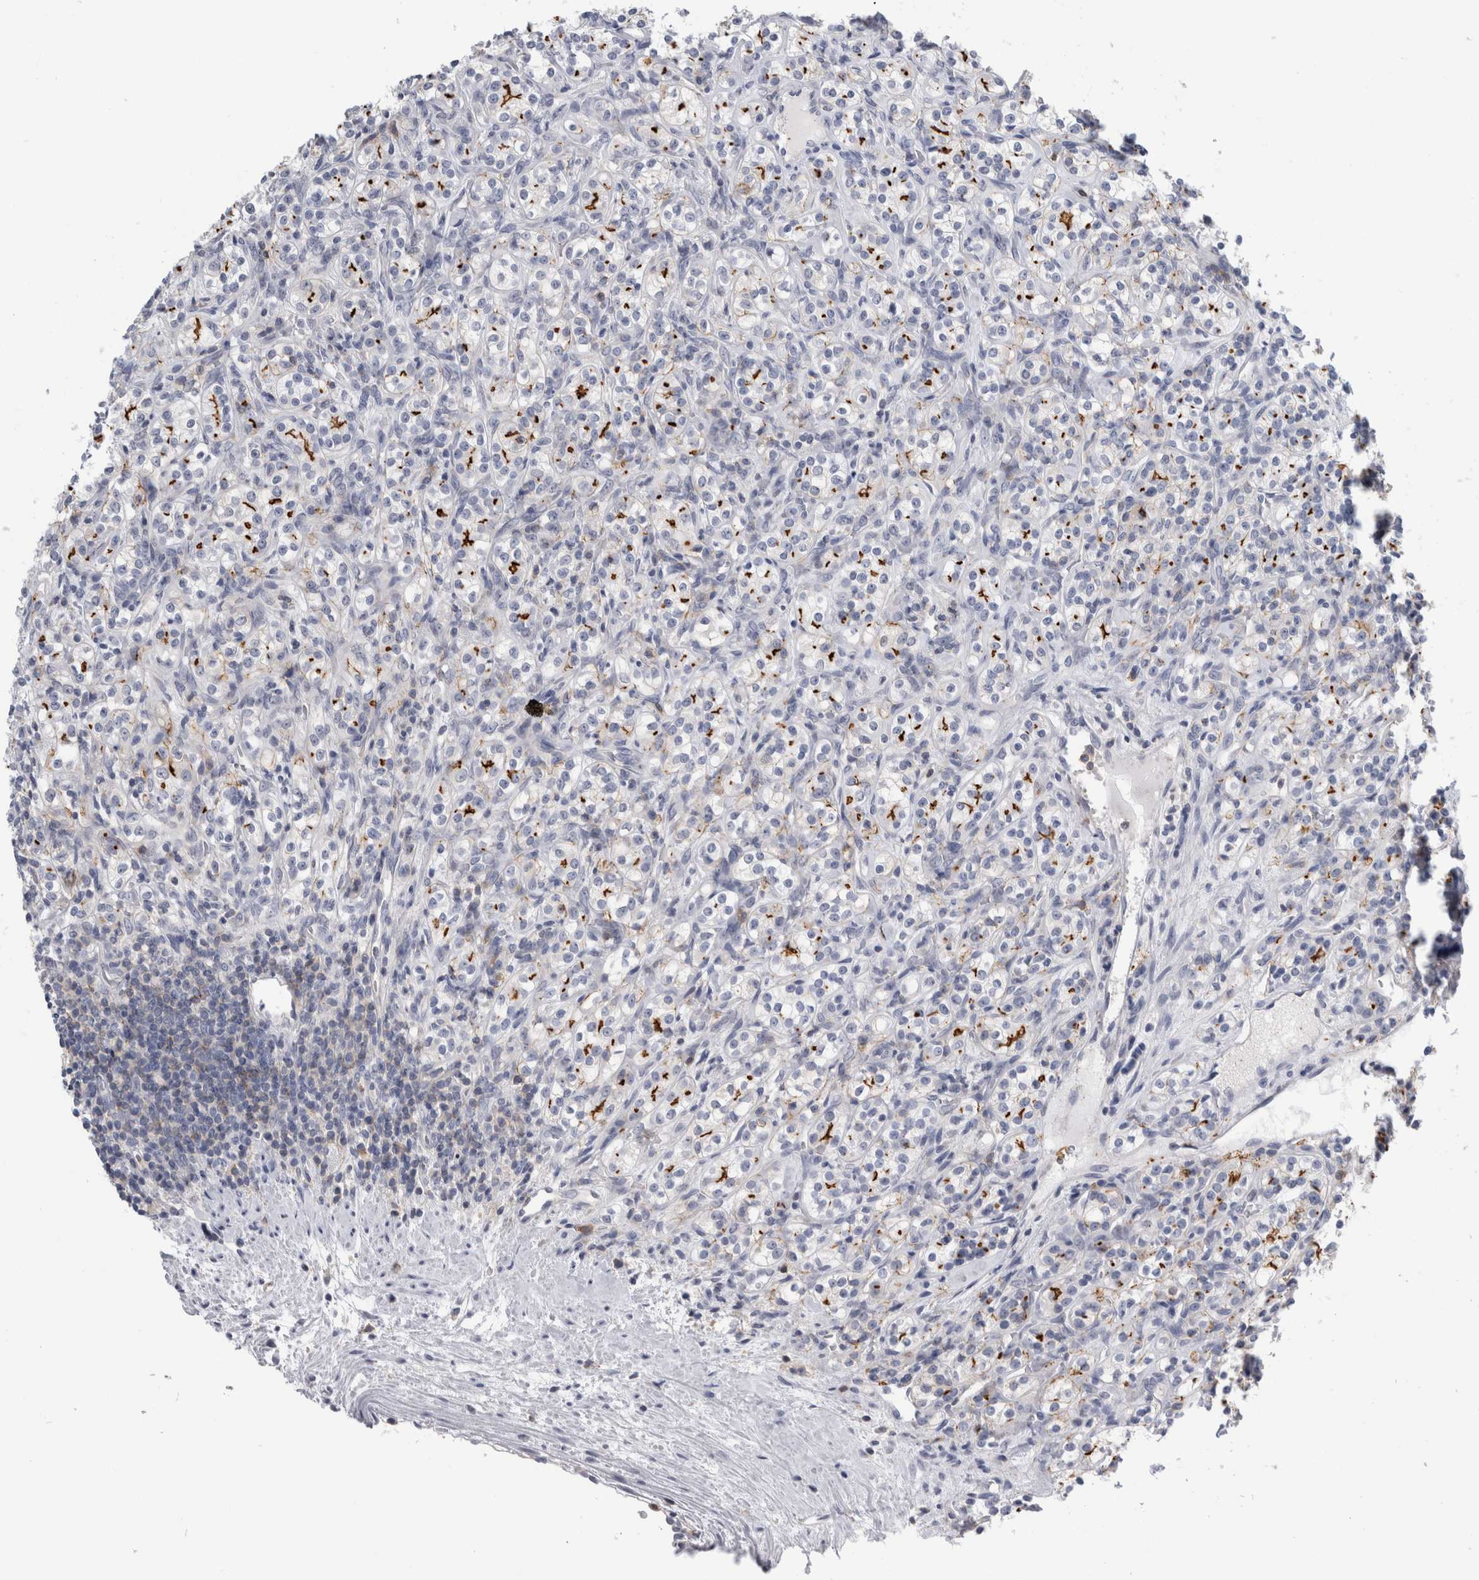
{"staining": {"intensity": "strong", "quantity": "<25%", "location": "cytoplasmic/membranous"}, "tissue": "renal cancer", "cell_type": "Tumor cells", "image_type": "cancer", "snomed": [{"axis": "morphology", "description": "Adenocarcinoma, NOS"}, {"axis": "topography", "description": "Kidney"}], "caption": "DAB (3,3'-diaminobenzidine) immunohistochemical staining of human adenocarcinoma (renal) exhibits strong cytoplasmic/membranous protein expression in about <25% of tumor cells. Using DAB (brown) and hematoxylin (blue) stains, captured at high magnification using brightfield microscopy.", "gene": "ANKFY1", "patient": {"sex": "male", "age": 77}}